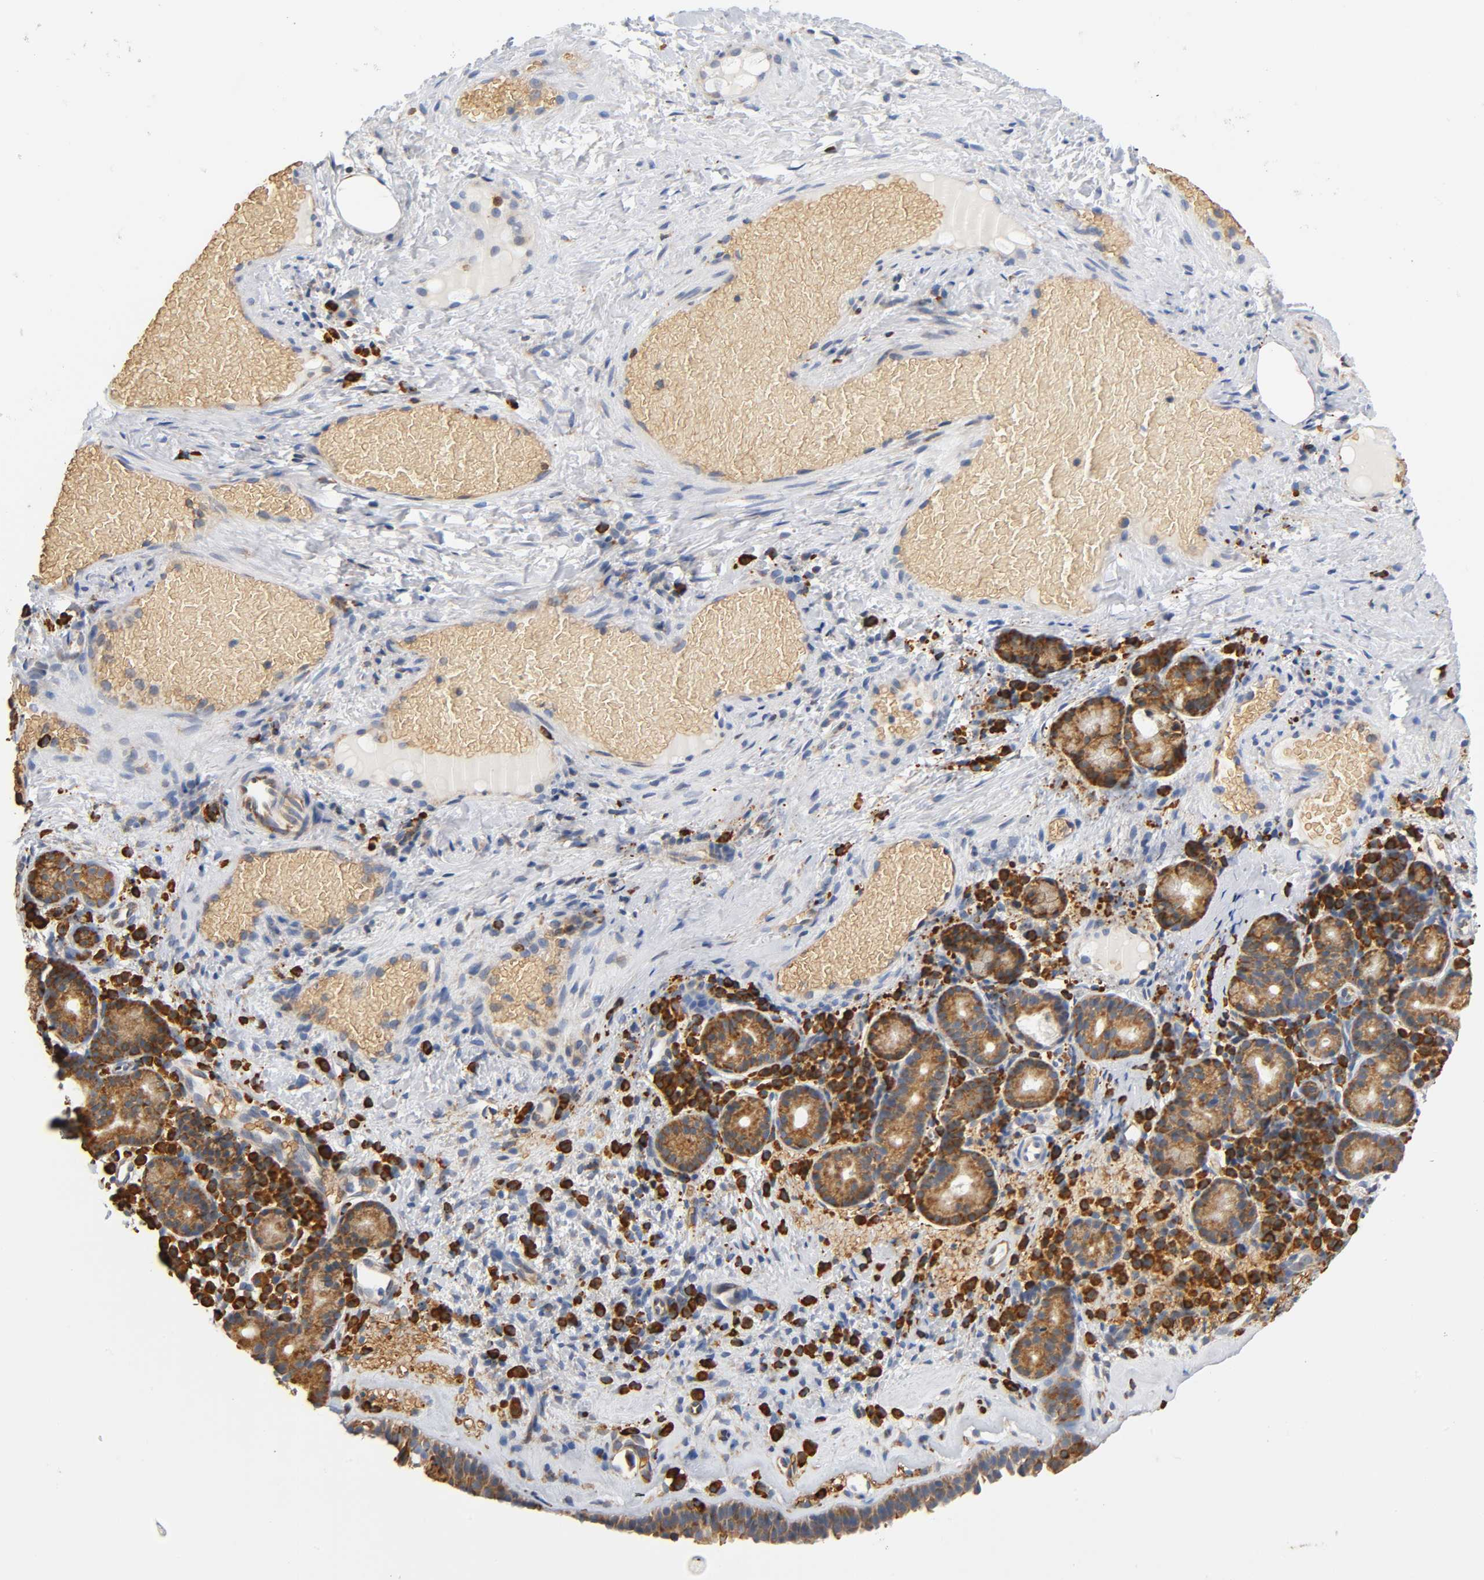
{"staining": {"intensity": "moderate", "quantity": ">75%", "location": "cytoplasmic/membranous"}, "tissue": "nasopharynx", "cell_type": "Respiratory epithelial cells", "image_type": "normal", "snomed": [{"axis": "morphology", "description": "Normal tissue, NOS"}, {"axis": "morphology", "description": "Inflammation, NOS"}, {"axis": "topography", "description": "Nasopharynx"}], "caption": "A micrograph showing moderate cytoplasmic/membranous positivity in approximately >75% of respiratory epithelial cells in unremarkable nasopharynx, as visualized by brown immunohistochemical staining.", "gene": "UCKL1", "patient": {"sex": "female", "age": 55}}